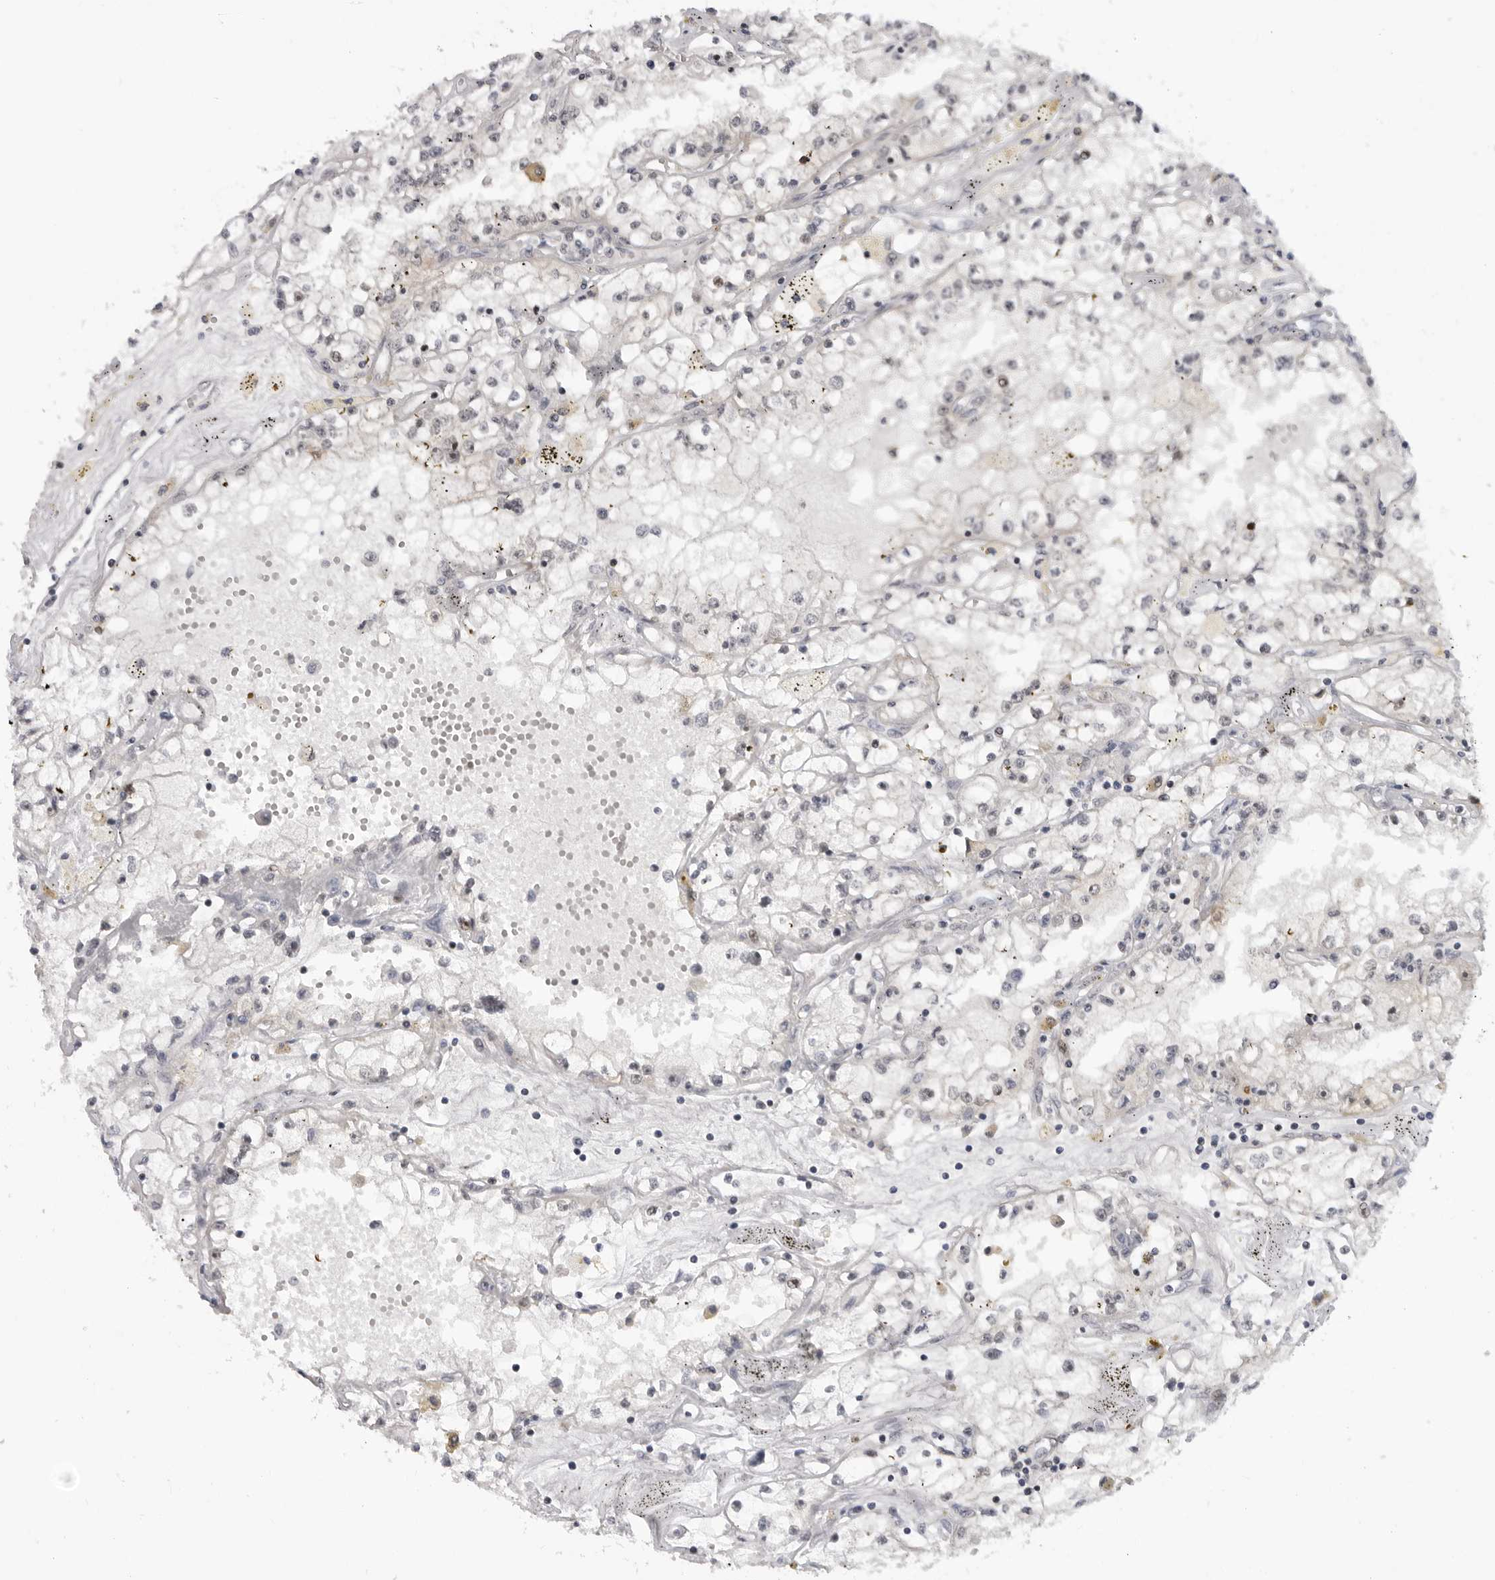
{"staining": {"intensity": "weak", "quantity": "<25%", "location": "cytoplasmic/membranous"}, "tissue": "renal cancer", "cell_type": "Tumor cells", "image_type": "cancer", "snomed": [{"axis": "morphology", "description": "Adenocarcinoma, NOS"}, {"axis": "topography", "description": "Kidney"}], "caption": "This is an immunohistochemistry (IHC) micrograph of renal cancer (adenocarcinoma). There is no positivity in tumor cells.", "gene": "ALPK2", "patient": {"sex": "male", "age": 56}}